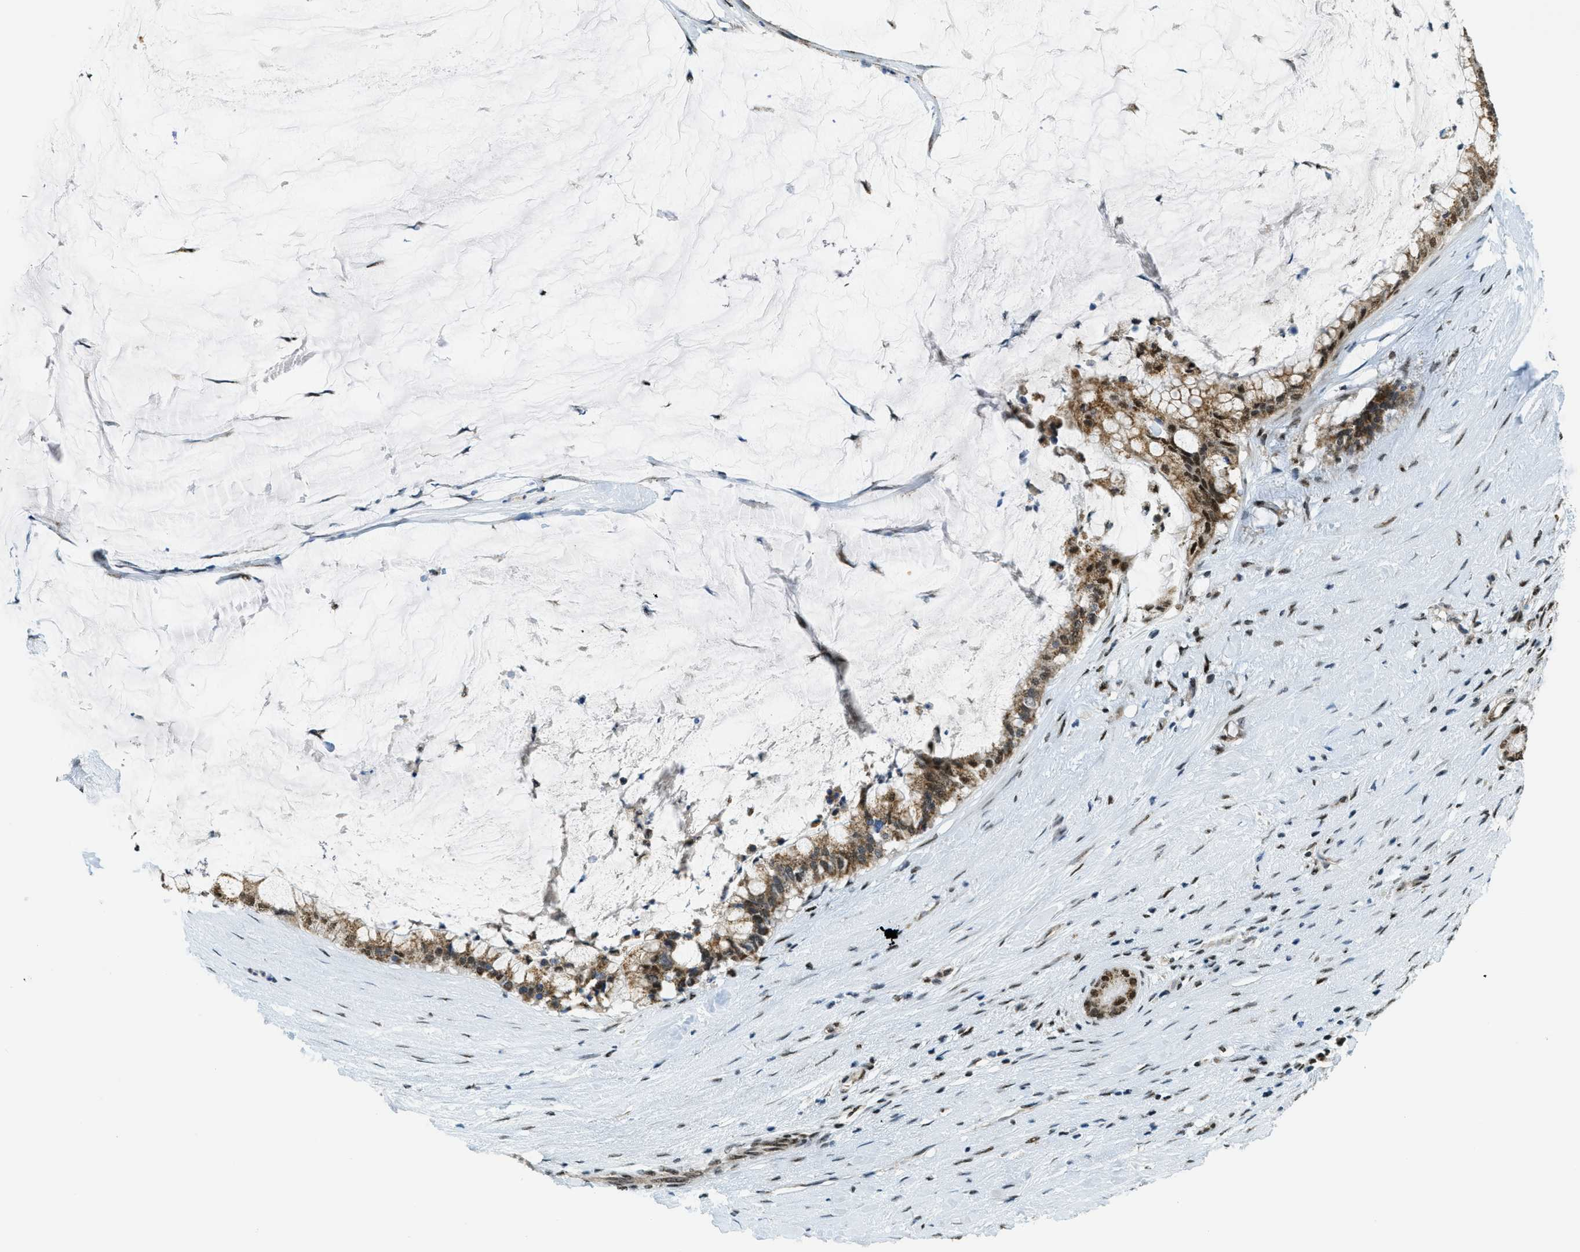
{"staining": {"intensity": "moderate", "quantity": ">75%", "location": "cytoplasmic/membranous,nuclear"}, "tissue": "pancreatic cancer", "cell_type": "Tumor cells", "image_type": "cancer", "snomed": [{"axis": "morphology", "description": "Adenocarcinoma, NOS"}, {"axis": "topography", "description": "Pancreas"}], "caption": "This is a histology image of immunohistochemistry staining of pancreatic cancer, which shows moderate staining in the cytoplasmic/membranous and nuclear of tumor cells.", "gene": "SP100", "patient": {"sex": "male", "age": 41}}